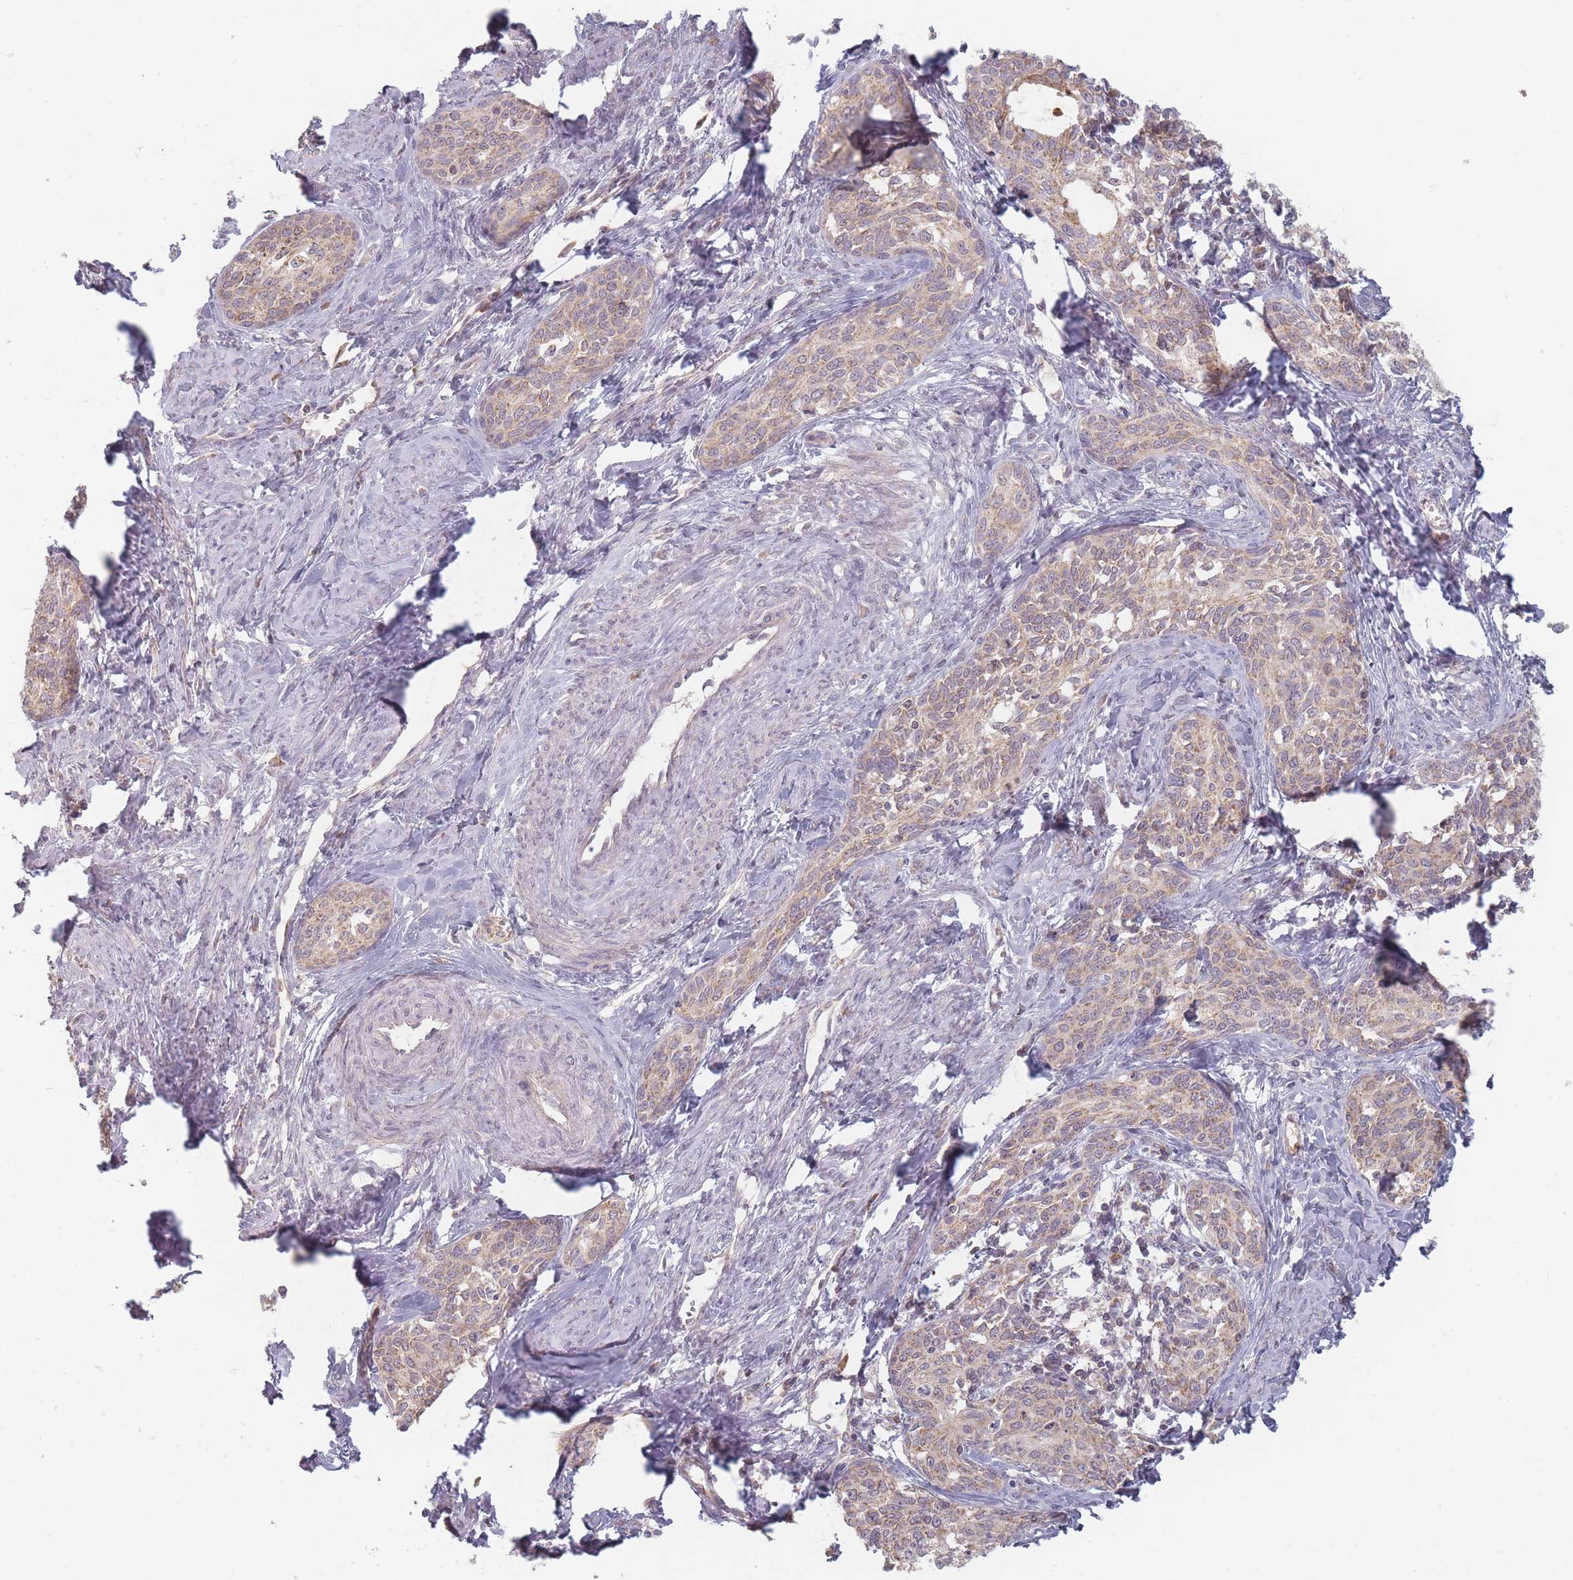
{"staining": {"intensity": "weak", "quantity": ">75%", "location": "cytoplasmic/membranous"}, "tissue": "cervical cancer", "cell_type": "Tumor cells", "image_type": "cancer", "snomed": [{"axis": "morphology", "description": "Squamous cell carcinoma, NOS"}, {"axis": "morphology", "description": "Adenocarcinoma, NOS"}, {"axis": "topography", "description": "Cervix"}], "caption": "Weak cytoplasmic/membranous protein expression is appreciated in approximately >75% of tumor cells in adenocarcinoma (cervical). (DAB (3,3'-diaminobenzidine) = brown stain, brightfield microscopy at high magnification).", "gene": "OR2M4", "patient": {"sex": "female", "age": 52}}